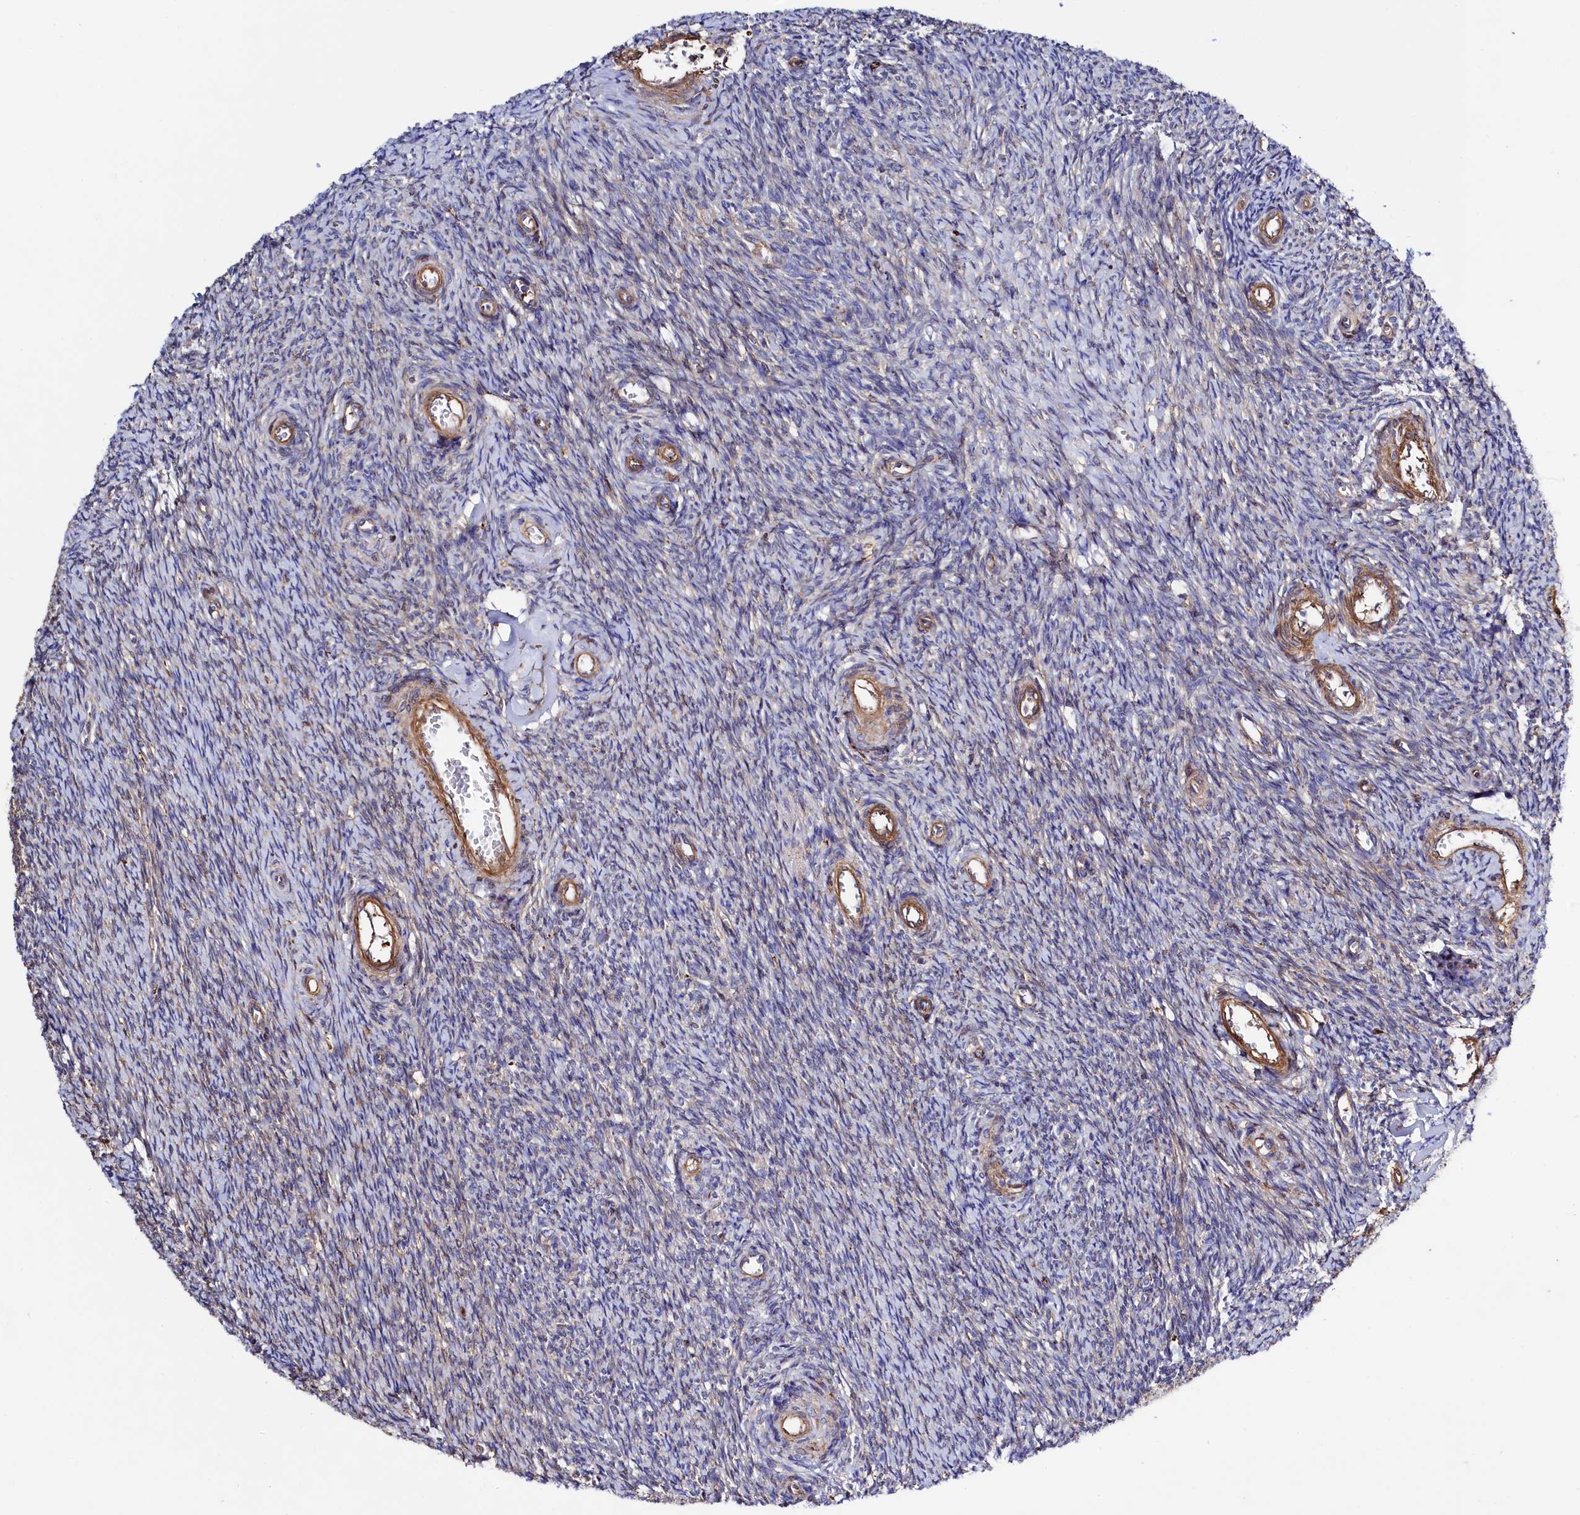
{"staining": {"intensity": "weak", "quantity": "<25%", "location": "cytoplasmic/membranous"}, "tissue": "ovary", "cell_type": "Ovarian stroma cells", "image_type": "normal", "snomed": [{"axis": "morphology", "description": "Normal tissue, NOS"}, {"axis": "topography", "description": "Ovary"}], "caption": "Ovarian stroma cells are negative for protein expression in normal human ovary. (Stains: DAB immunohistochemistry with hematoxylin counter stain, Microscopy: brightfield microscopy at high magnification).", "gene": "STAMBPL1", "patient": {"sex": "female", "age": 44}}